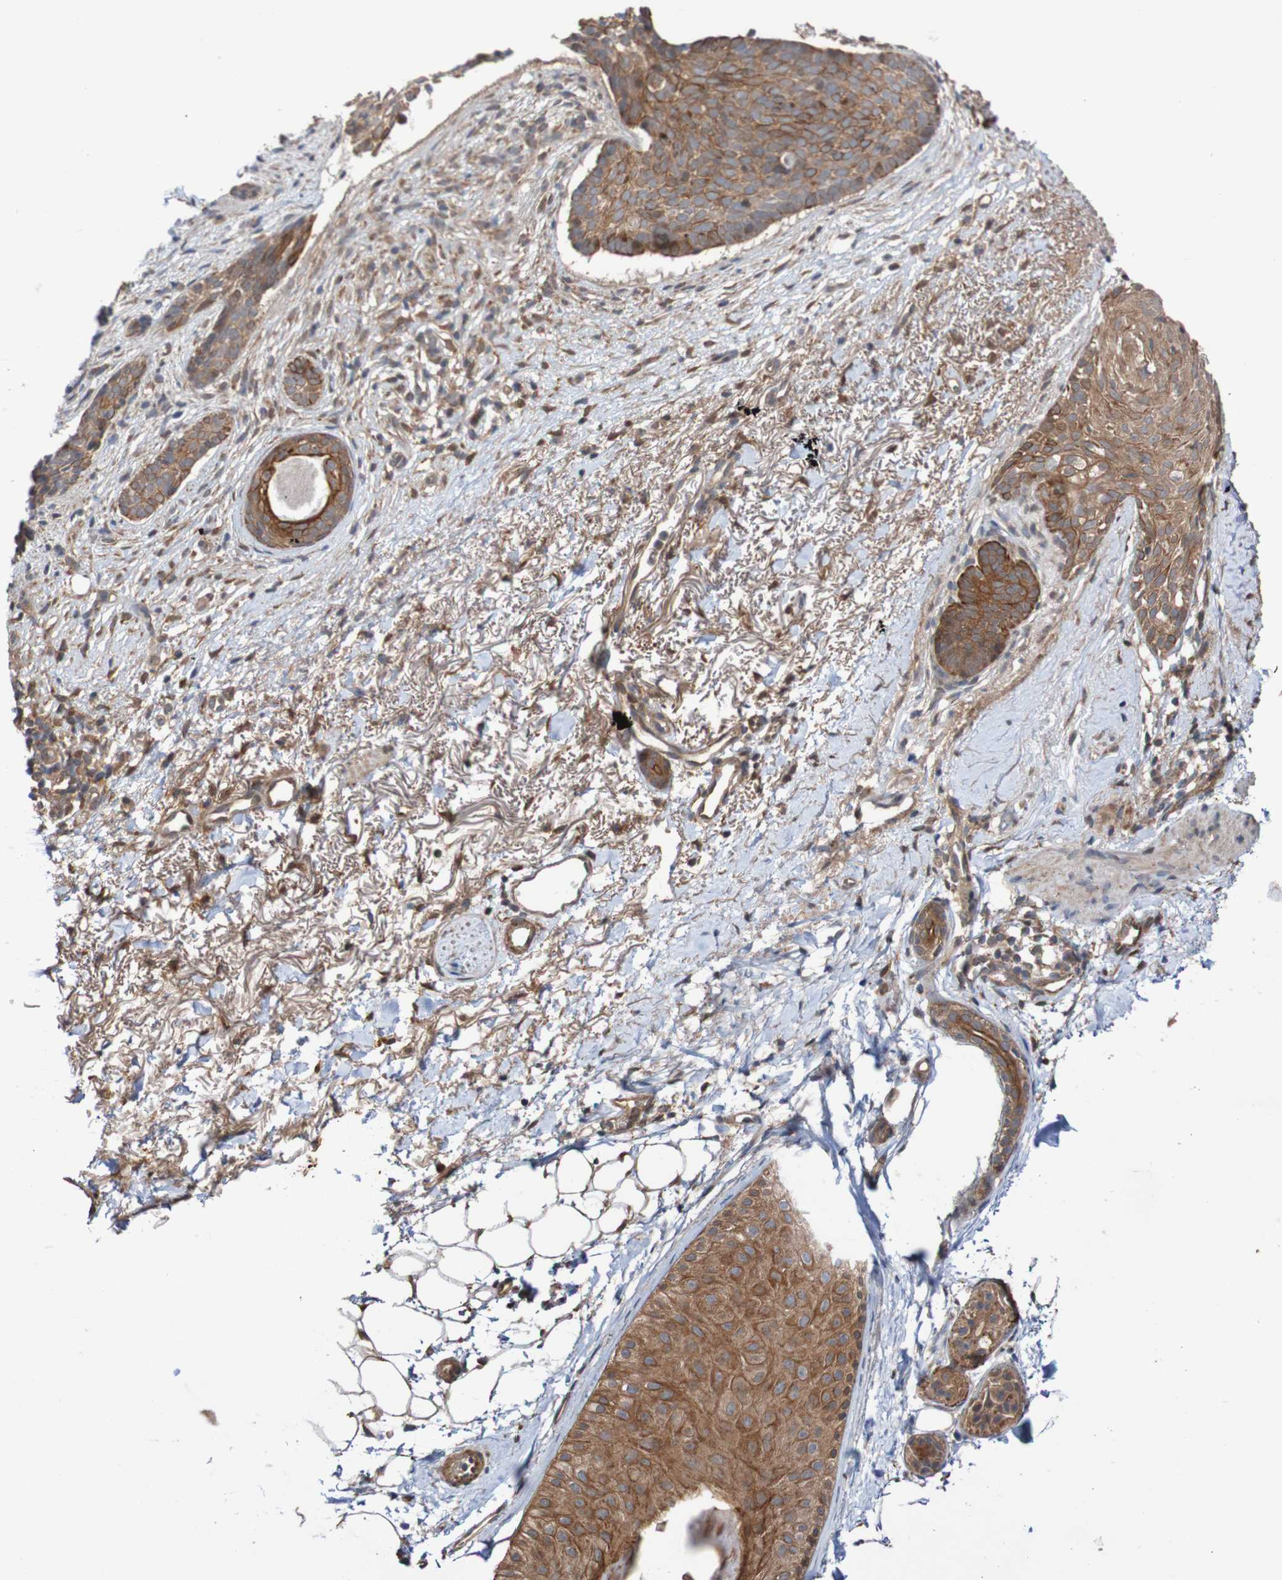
{"staining": {"intensity": "moderate", "quantity": ">75%", "location": "cytoplasmic/membranous"}, "tissue": "skin cancer", "cell_type": "Tumor cells", "image_type": "cancer", "snomed": [{"axis": "morphology", "description": "Normal tissue, NOS"}, {"axis": "morphology", "description": "Basal cell carcinoma"}, {"axis": "topography", "description": "Skin"}], "caption": "Immunohistochemical staining of skin basal cell carcinoma demonstrates moderate cytoplasmic/membranous protein positivity in approximately >75% of tumor cells.", "gene": "PHPT1", "patient": {"sex": "female", "age": 70}}